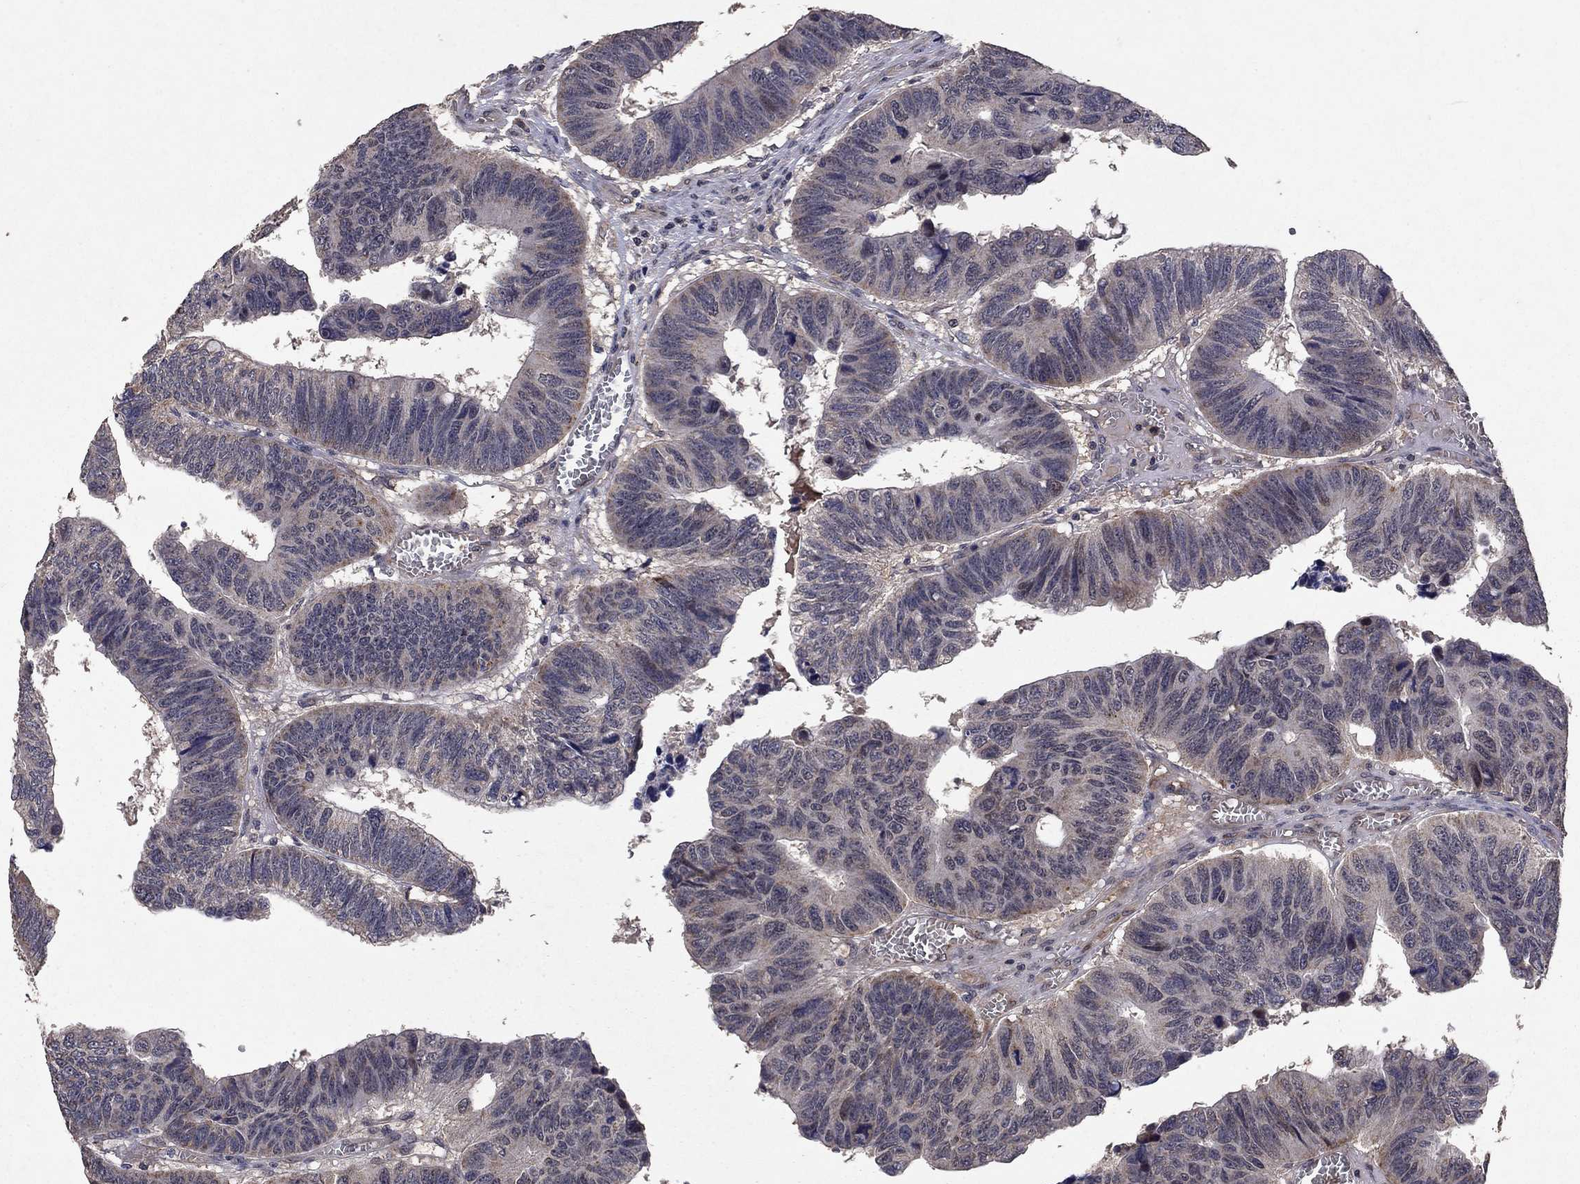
{"staining": {"intensity": "negative", "quantity": "none", "location": "none"}, "tissue": "colorectal cancer", "cell_type": "Tumor cells", "image_type": "cancer", "snomed": [{"axis": "morphology", "description": "Adenocarcinoma, NOS"}, {"axis": "topography", "description": "Appendix"}, {"axis": "topography", "description": "Colon"}, {"axis": "topography", "description": "Cecum"}, {"axis": "topography", "description": "Colon asc"}], "caption": "This photomicrograph is of adenocarcinoma (colorectal) stained with immunohistochemistry to label a protein in brown with the nuclei are counter-stained blue. There is no positivity in tumor cells. (DAB immunohistochemistry (IHC), high magnification).", "gene": "DHRS1", "patient": {"sex": "female", "age": 85}}